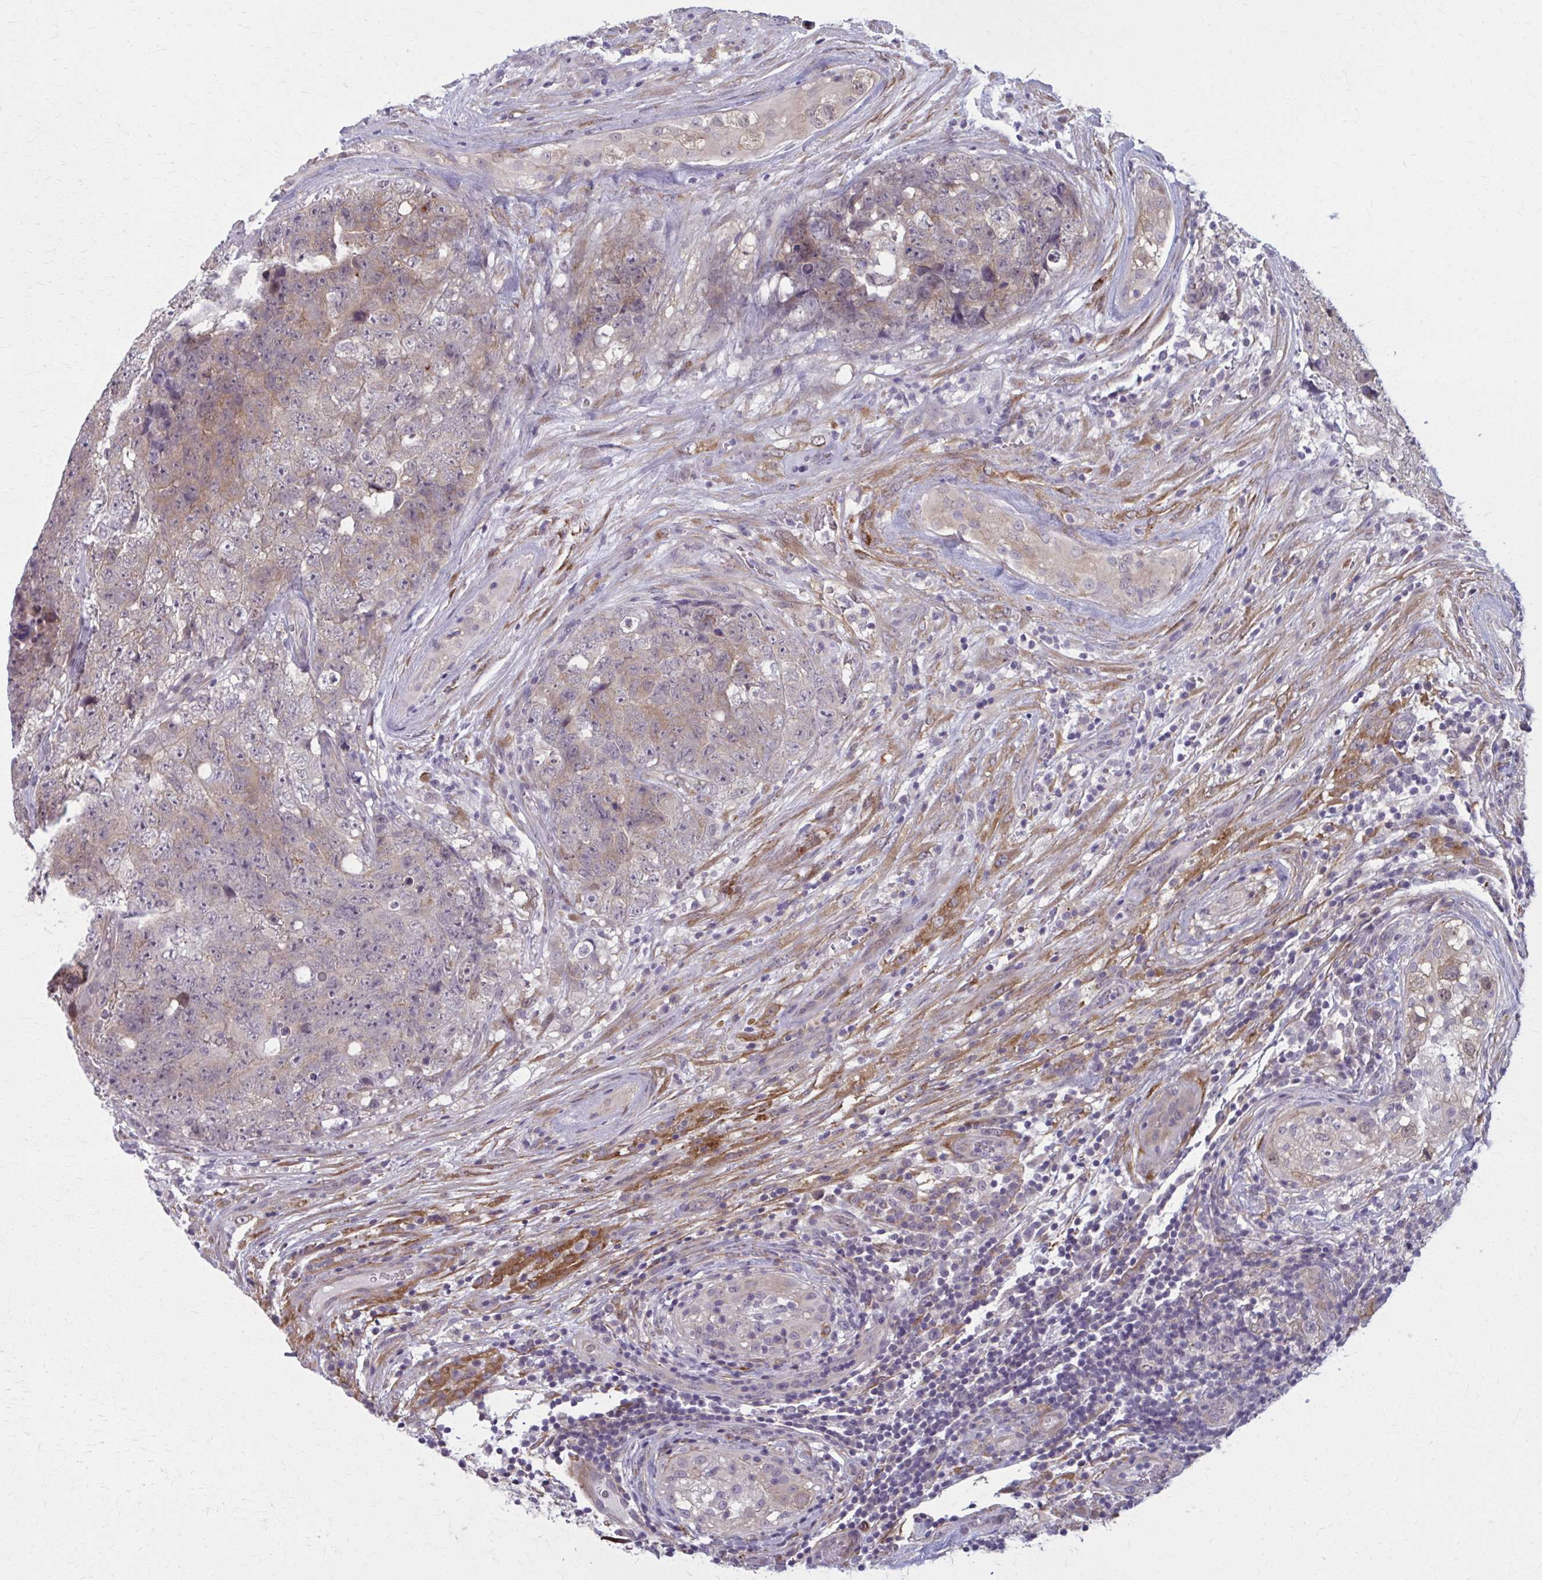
{"staining": {"intensity": "weak", "quantity": ">75%", "location": "cytoplasmic/membranous"}, "tissue": "testis cancer", "cell_type": "Tumor cells", "image_type": "cancer", "snomed": [{"axis": "morphology", "description": "Seminoma, NOS"}, {"axis": "morphology", "description": "Teratoma, malignant, NOS"}, {"axis": "topography", "description": "Testis"}], "caption": "Tumor cells display weak cytoplasmic/membranous positivity in about >75% of cells in testis cancer (malignant teratoma).", "gene": "NUMBL", "patient": {"sex": "male", "age": 34}}